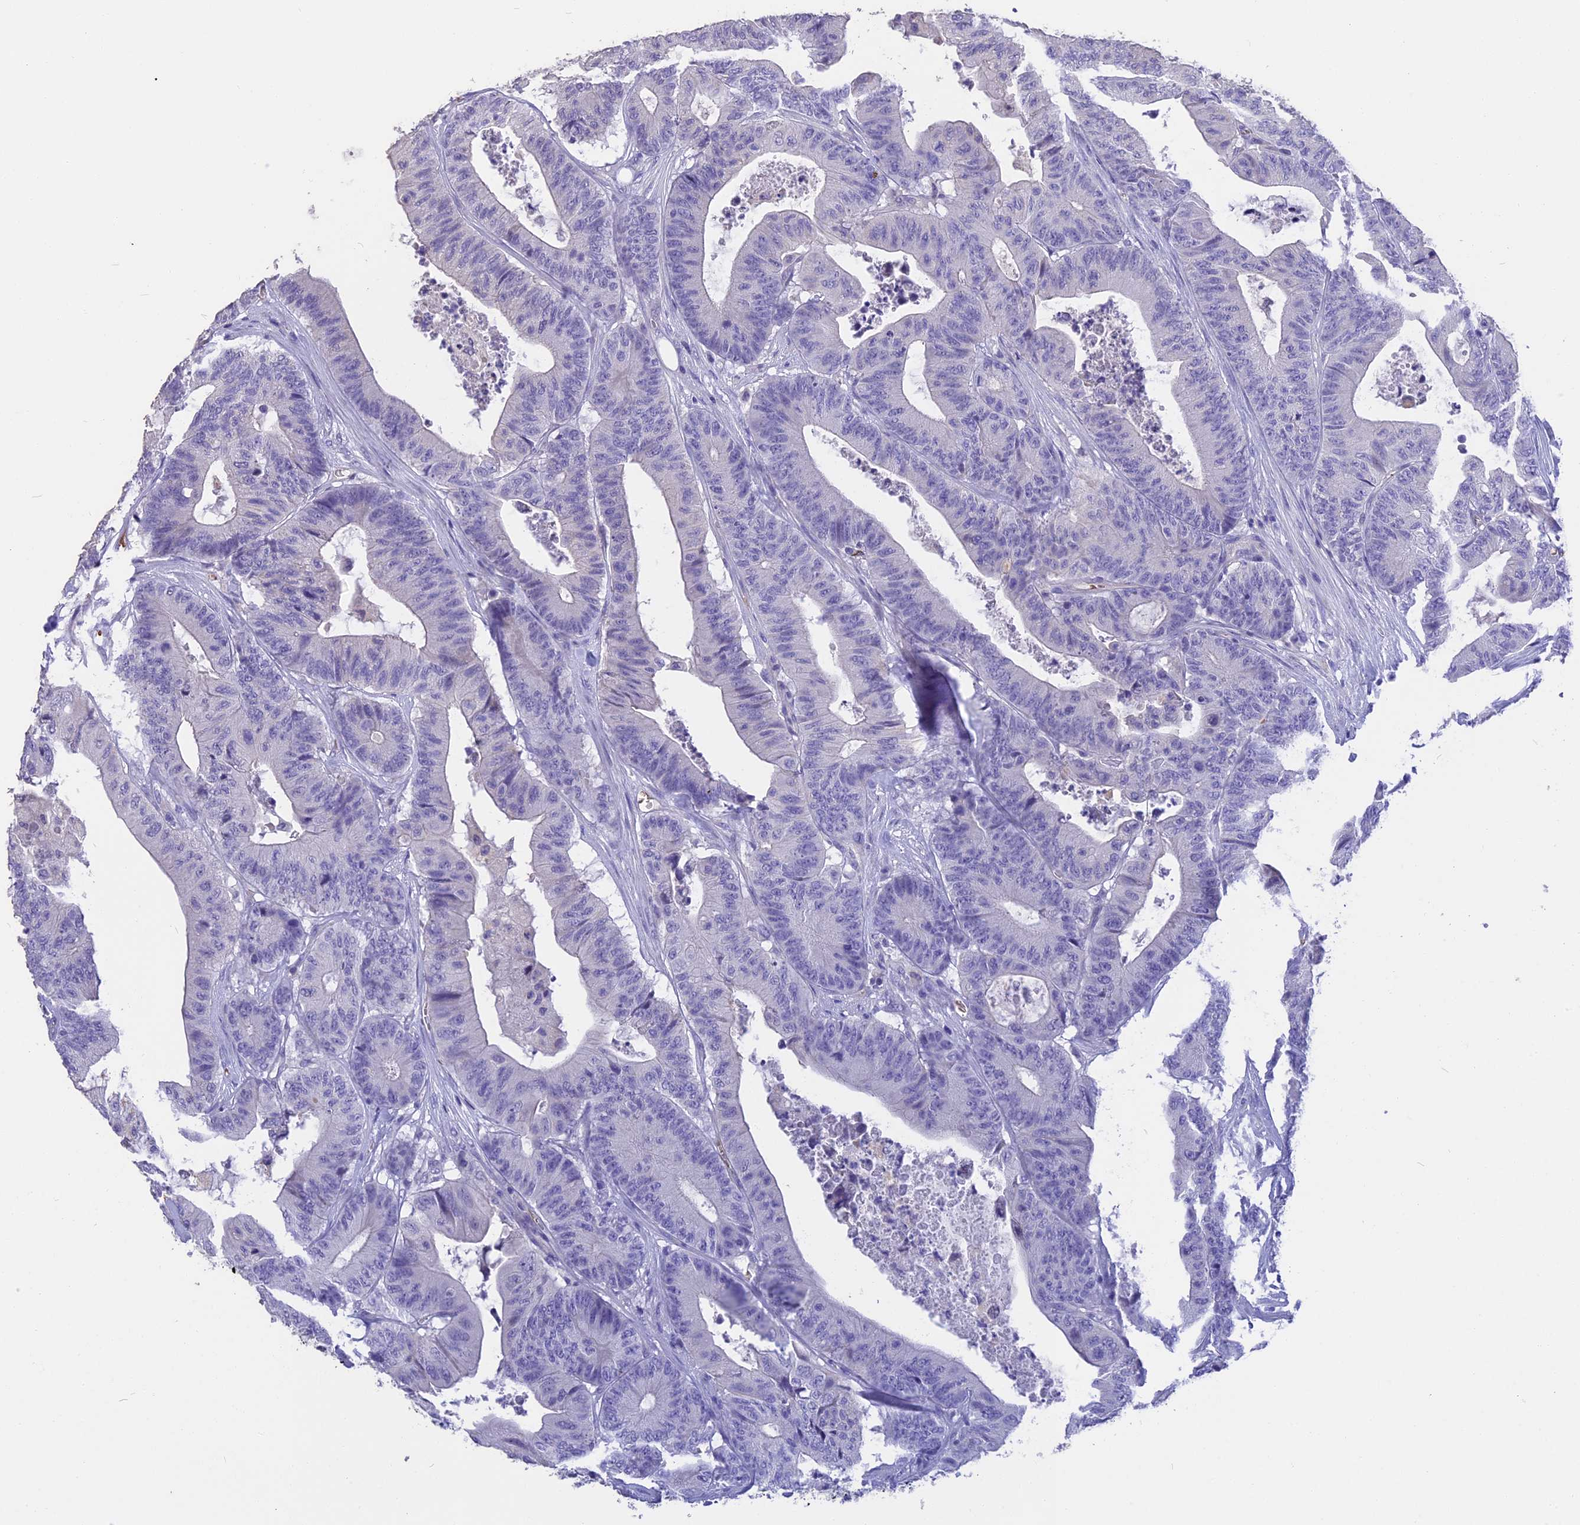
{"staining": {"intensity": "negative", "quantity": "none", "location": "none"}, "tissue": "colorectal cancer", "cell_type": "Tumor cells", "image_type": "cancer", "snomed": [{"axis": "morphology", "description": "Adenocarcinoma, NOS"}, {"axis": "topography", "description": "Colon"}], "caption": "The image exhibits no staining of tumor cells in colorectal cancer.", "gene": "TNNC2", "patient": {"sex": "female", "age": 84}}